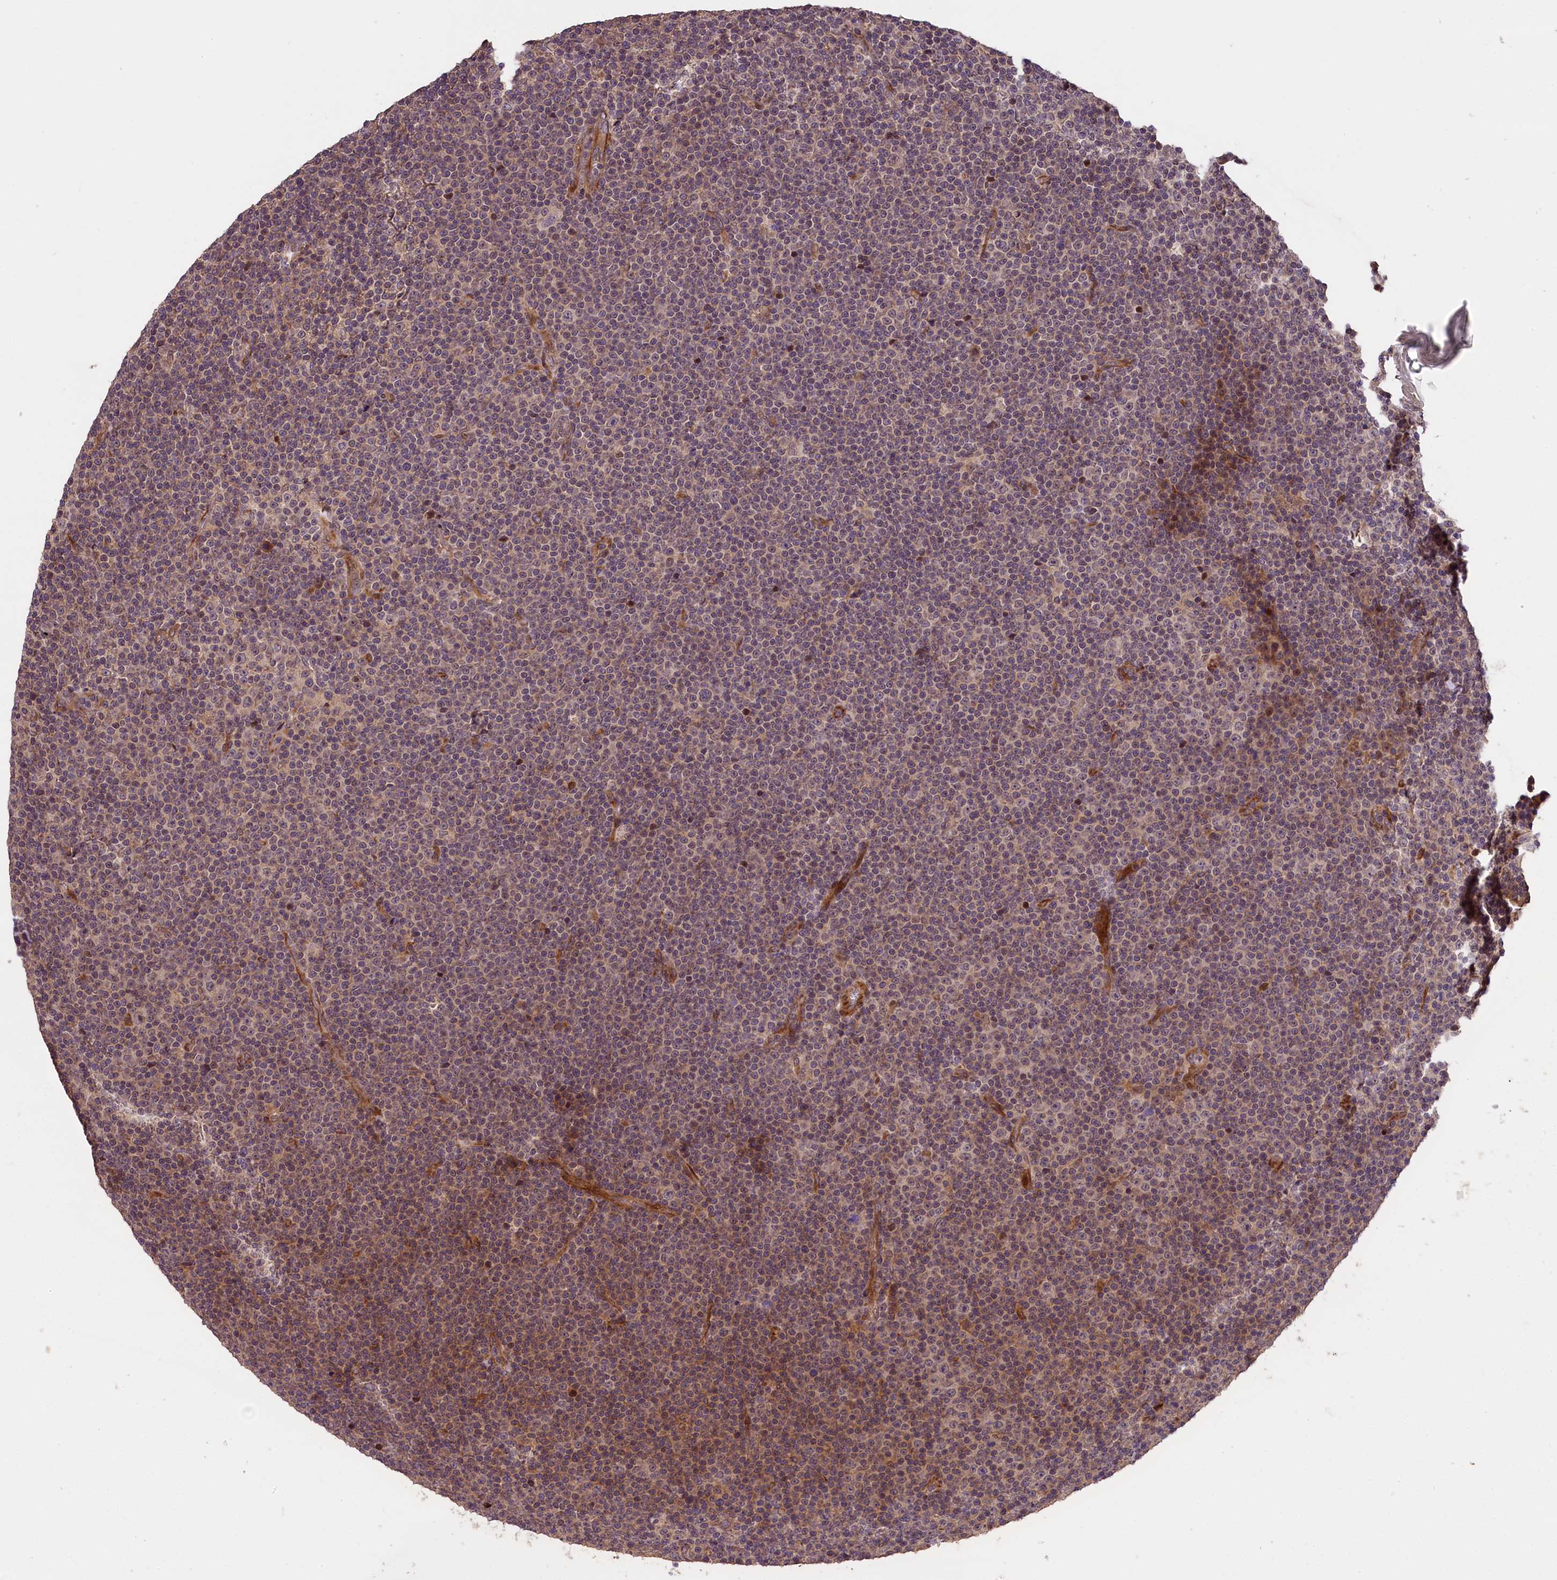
{"staining": {"intensity": "weak", "quantity": "25%-75%", "location": "cytoplasmic/membranous"}, "tissue": "lymphoma", "cell_type": "Tumor cells", "image_type": "cancer", "snomed": [{"axis": "morphology", "description": "Malignant lymphoma, non-Hodgkin's type, Low grade"}, {"axis": "topography", "description": "Lymph node"}], "caption": "Protein expression analysis of human malignant lymphoma, non-Hodgkin's type (low-grade) reveals weak cytoplasmic/membranous staining in about 25%-75% of tumor cells.", "gene": "DNAJB9", "patient": {"sex": "female", "age": 67}}